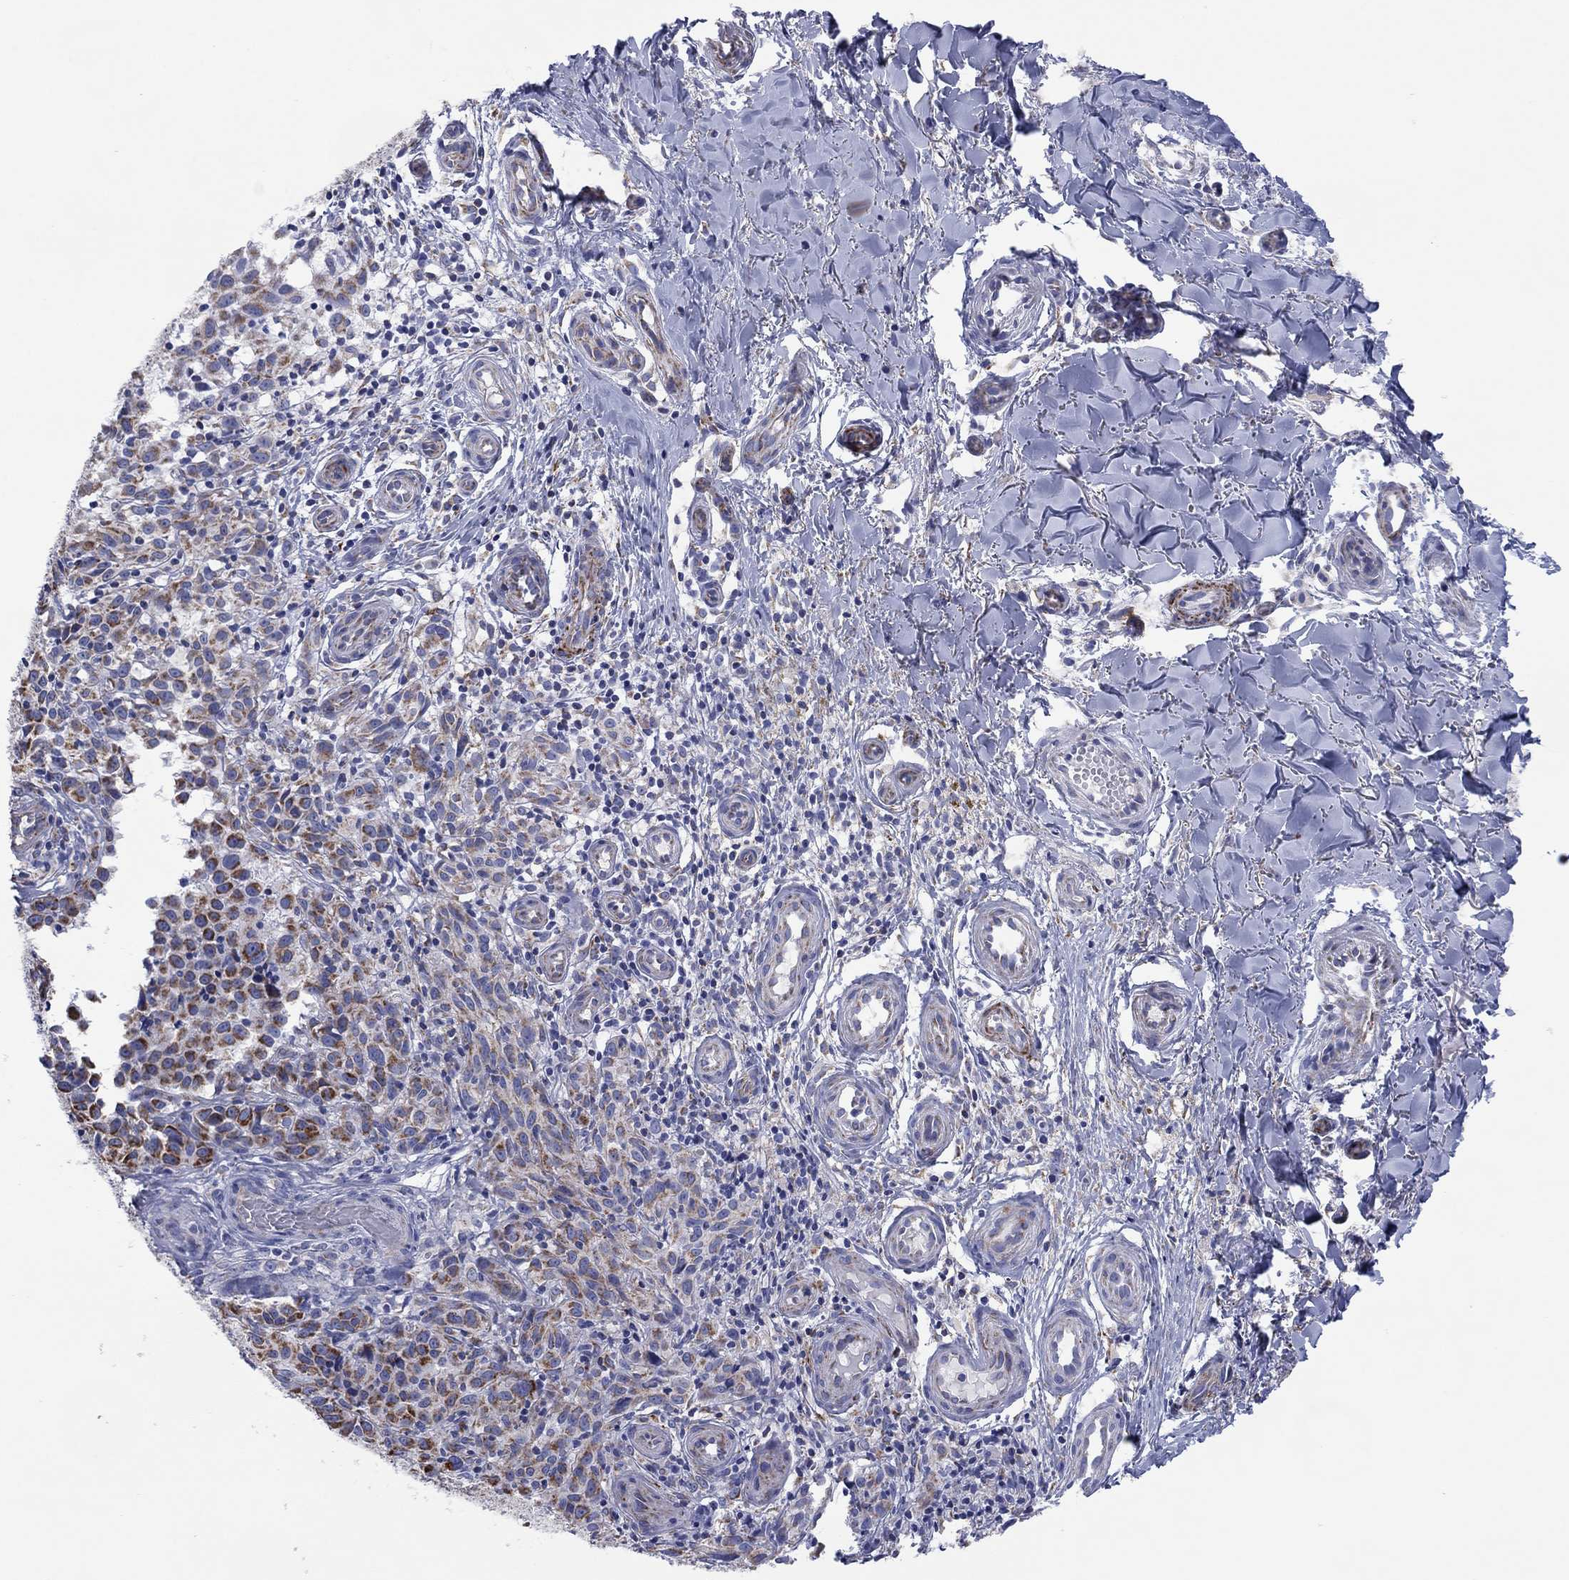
{"staining": {"intensity": "strong", "quantity": "25%-75%", "location": "cytoplasmic/membranous"}, "tissue": "melanoma", "cell_type": "Tumor cells", "image_type": "cancer", "snomed": [{"axis": "morphology", "description": "Malignant melanoma, NOS"}, {"axis": "topography", "description": "Skin"}], "caption": "Immunohistochemical staining of malignant melanoma displays high levels of strong cytoplasmic/membranous protein expression in approximately 25%-75% of tumor cells. Using DAB (brown) and hematoxylin (blue) stains, captured at high magnification using brightfield microscopy.", "gene": "MGST3", "patient": {"sex": "female", "age": 53}}